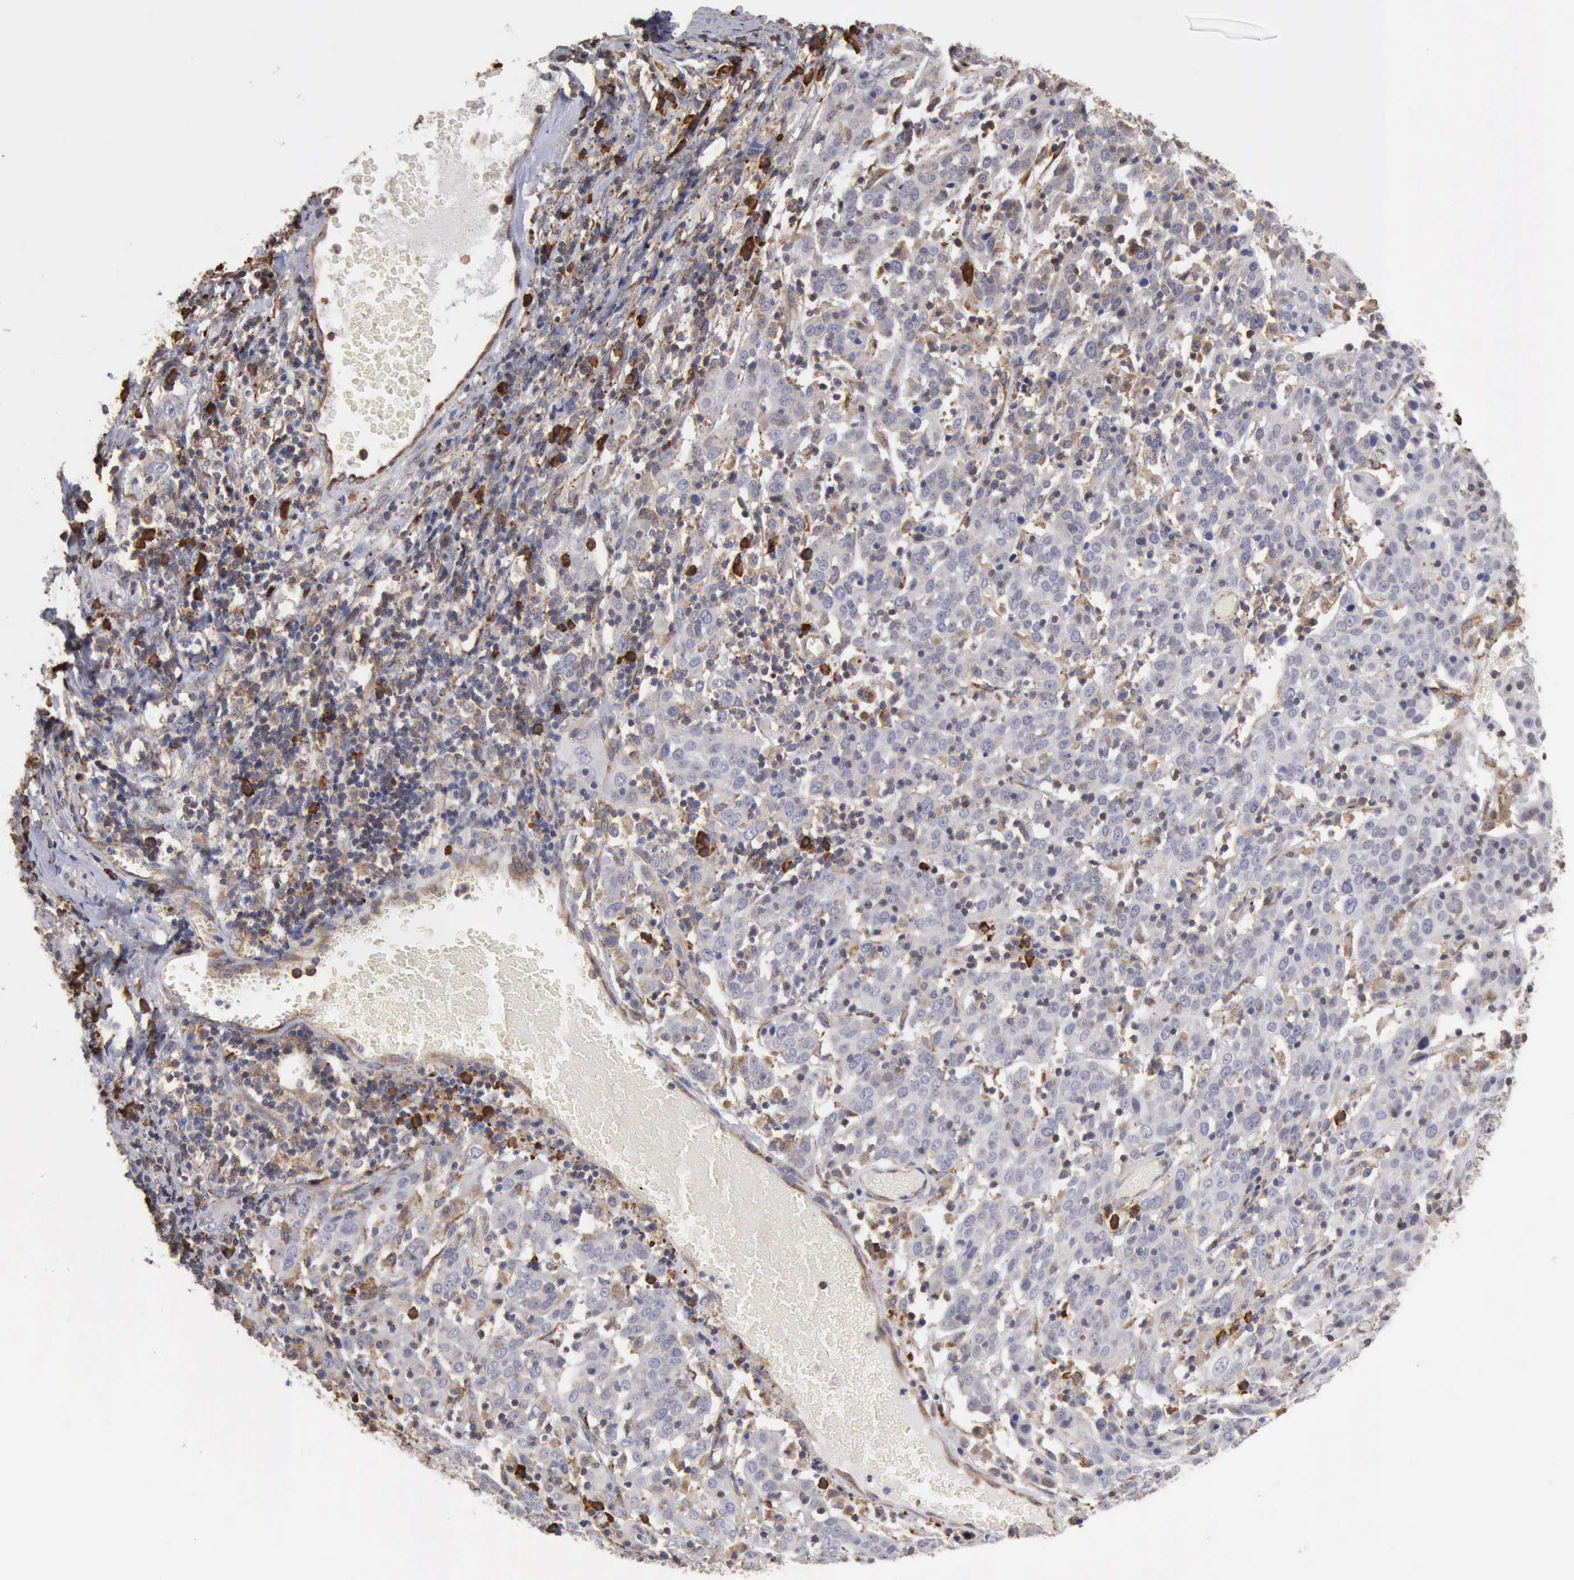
{"staining": {"intensity": "negative", "quantity": "none", "location": "none"}, "tissue": "cervical cancer", "cell_type": "Tumor cells", "image_type": "cancer", "snomed": [{"axis": "morphology", "description": "Normal tissue, NOS"}, {"axis": "morphology", "description": "Squamous cell carcinoma, NOS"}, {"axis": "topography", "description": "Cervix"}], "caption": "An image of cervical cancer (squamous cell carcinoma) stained for a protein exhibits no brown staining in tumor cells. (Stains: DAB (3,3'-diaminobenzidine) immunohistochemistry with hematoxylin counter stain, Microscopy: brightfield microscopy at high magnification).", "gene": "GPR101", "patient": {"sex": "female", "age": 67}}